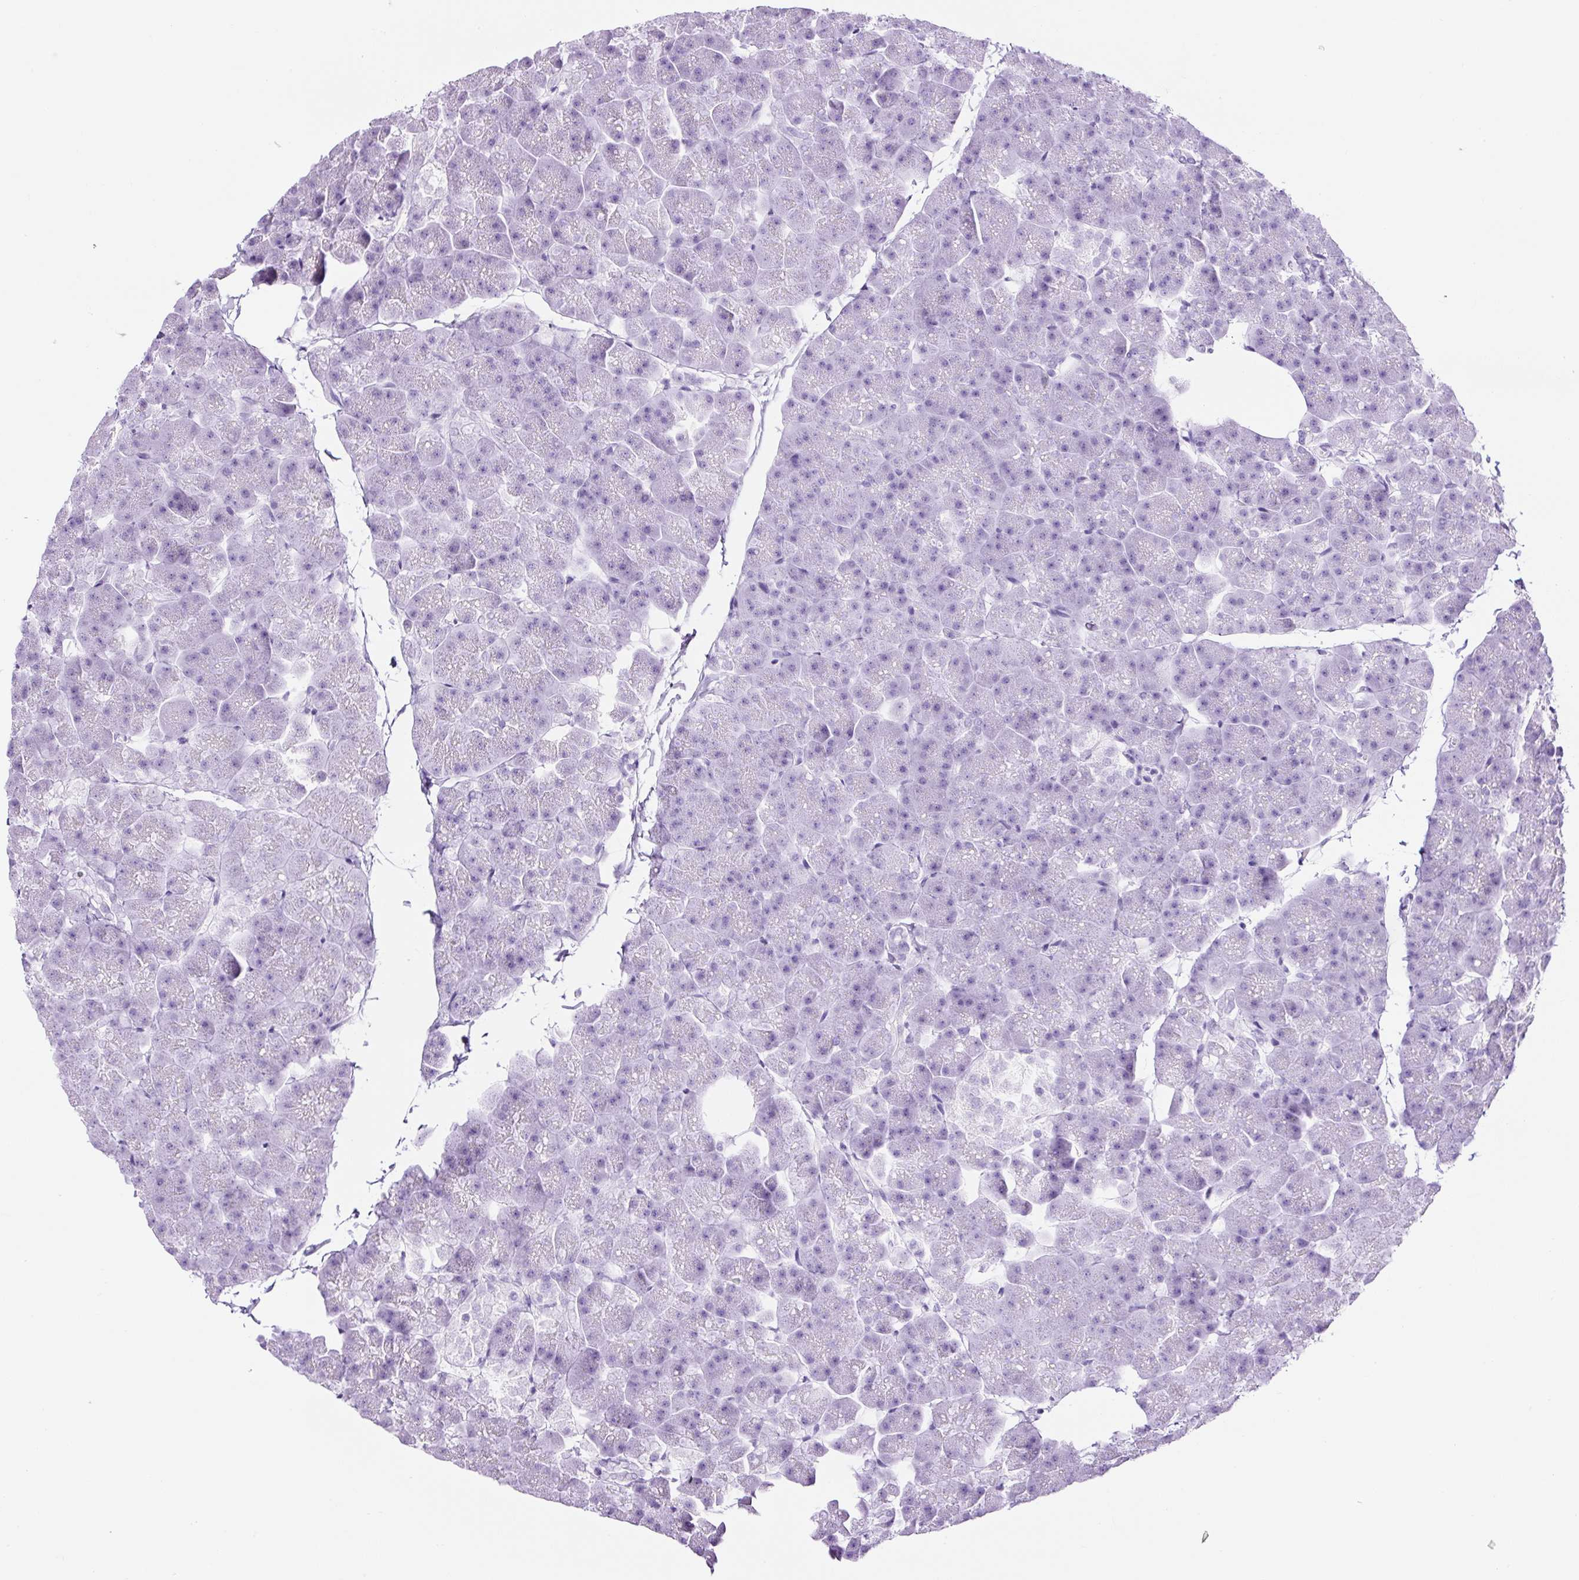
{"staining": {"intensity": "negative", "quantity": "none", "location": "none"}, "tissue": "pancreas", "cell_type": "Exocrine glandular cells", "image_type": "normal", "snomed": [{"axis": "morphology", "description": "Normal tissue, NOS"}, {"axis": "topography", "description": "Pancreas"}], "caption": "IHC photomicrograph of benign human pancreas stained for a protein (brown), which reveals no expression in exocrine glandular cells. (Brightfield microscopy of DAB (3,3'-diaminobenzidine) immunohistochemistry (IHC) at high magnification).", "gene": "TMEM200B", "patient": {"sex": "male", "age": 35}}